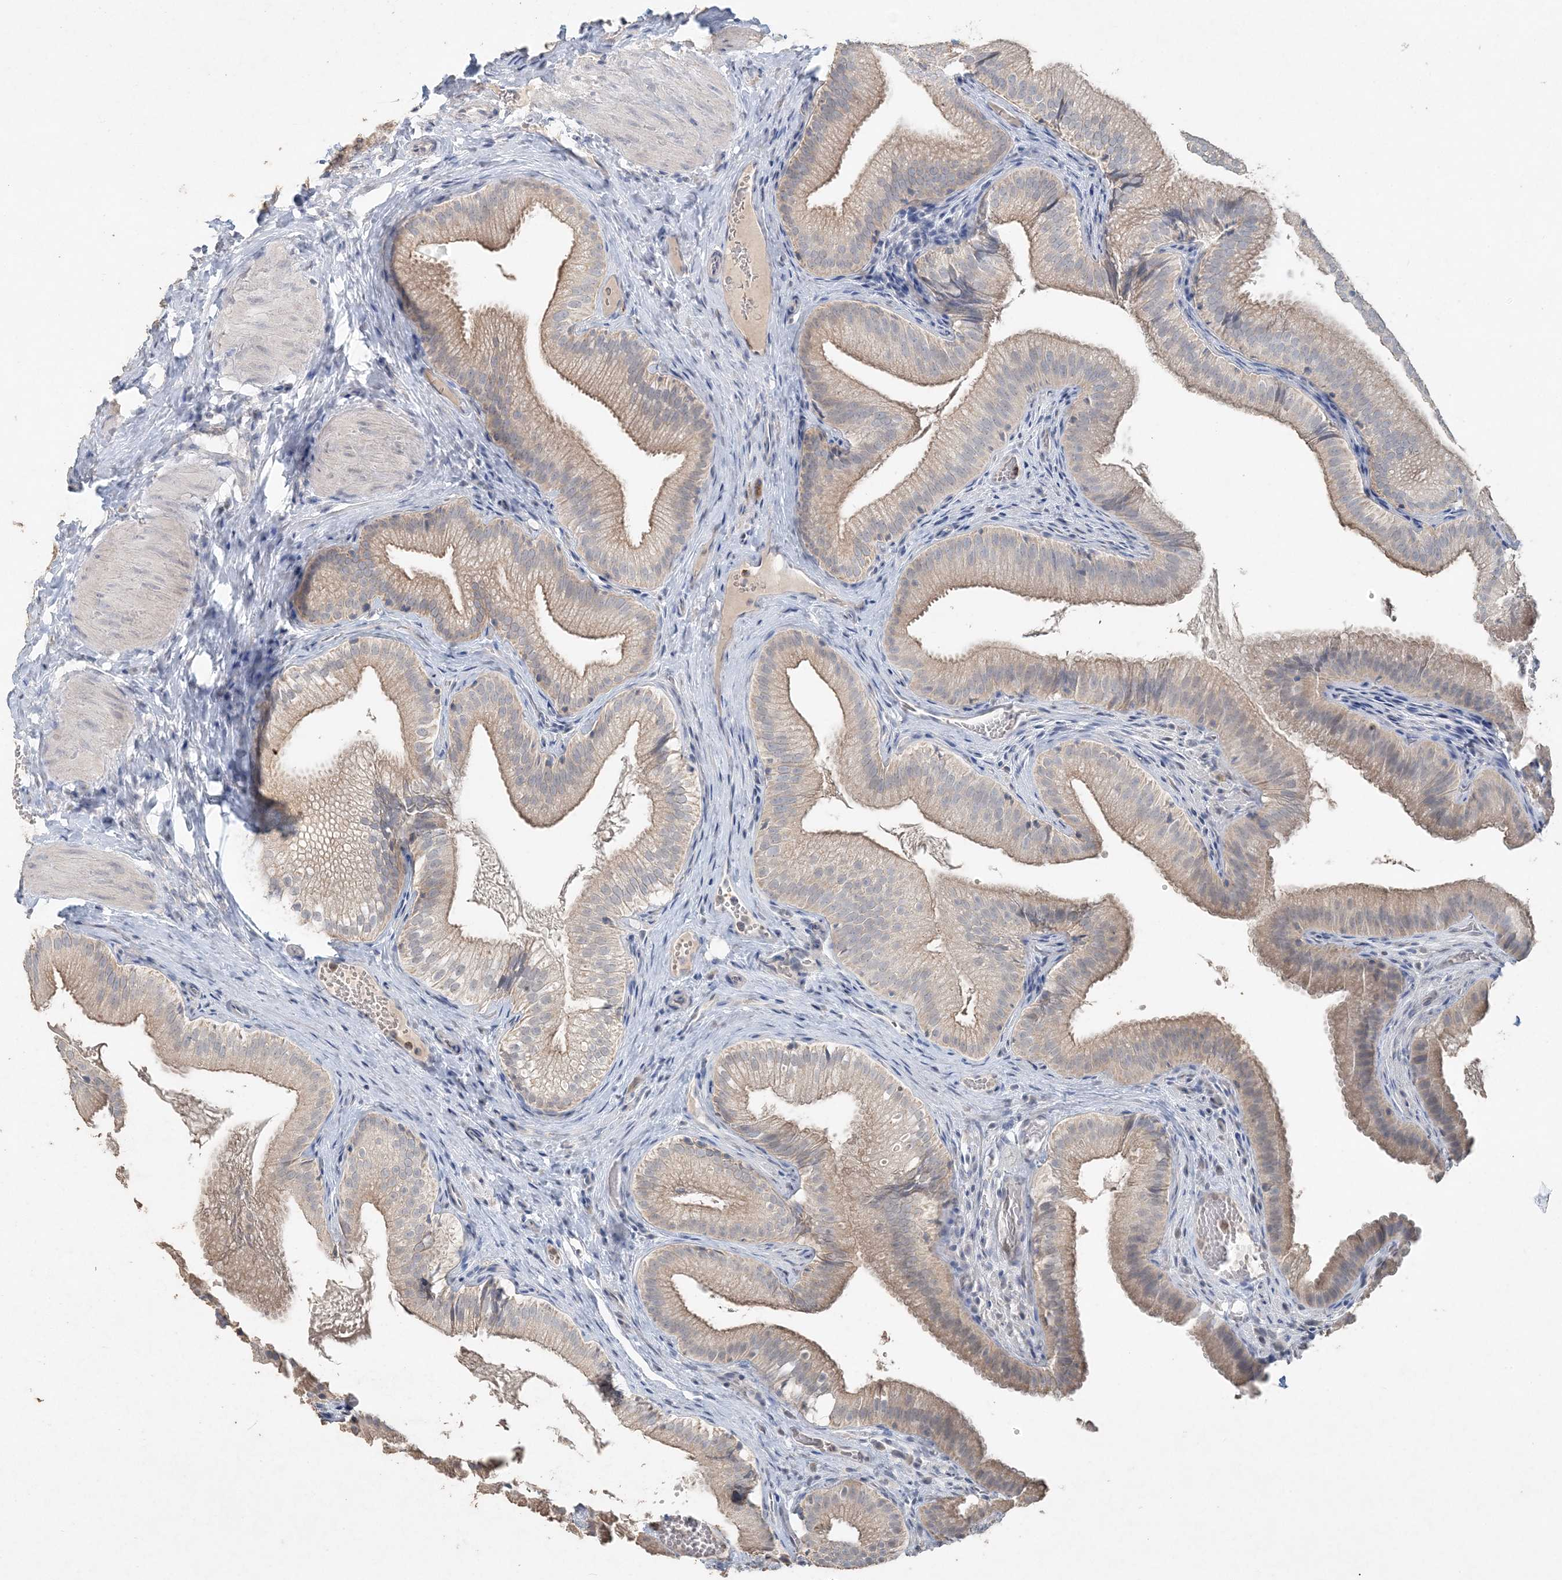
{"staining": {"intensity": "weak", "quantity": ">75%", "location": "cytoplasmic/membranous"}, "tissue": "gallbladder", "cell_type": "Glandular cells", "image_type": "normal", "snomed": [{"axis": "morphology", "description": "Normal tissue, NOS"}, {"axis": "topography", "description": "Gallbladder"}], "caption": "Immunohistochemistry micrograph of normal gallbladder: gallbladder stained using immunohistochemistry (IHC) reveals low levels of weak protein expression localized specifically in the cytoplasmic/membranous of glandular cells, appearing as a cytoplasmic/membranous brown color.", "gene": "DNAH5", "patient": {"sex": "female", "age": 30}}